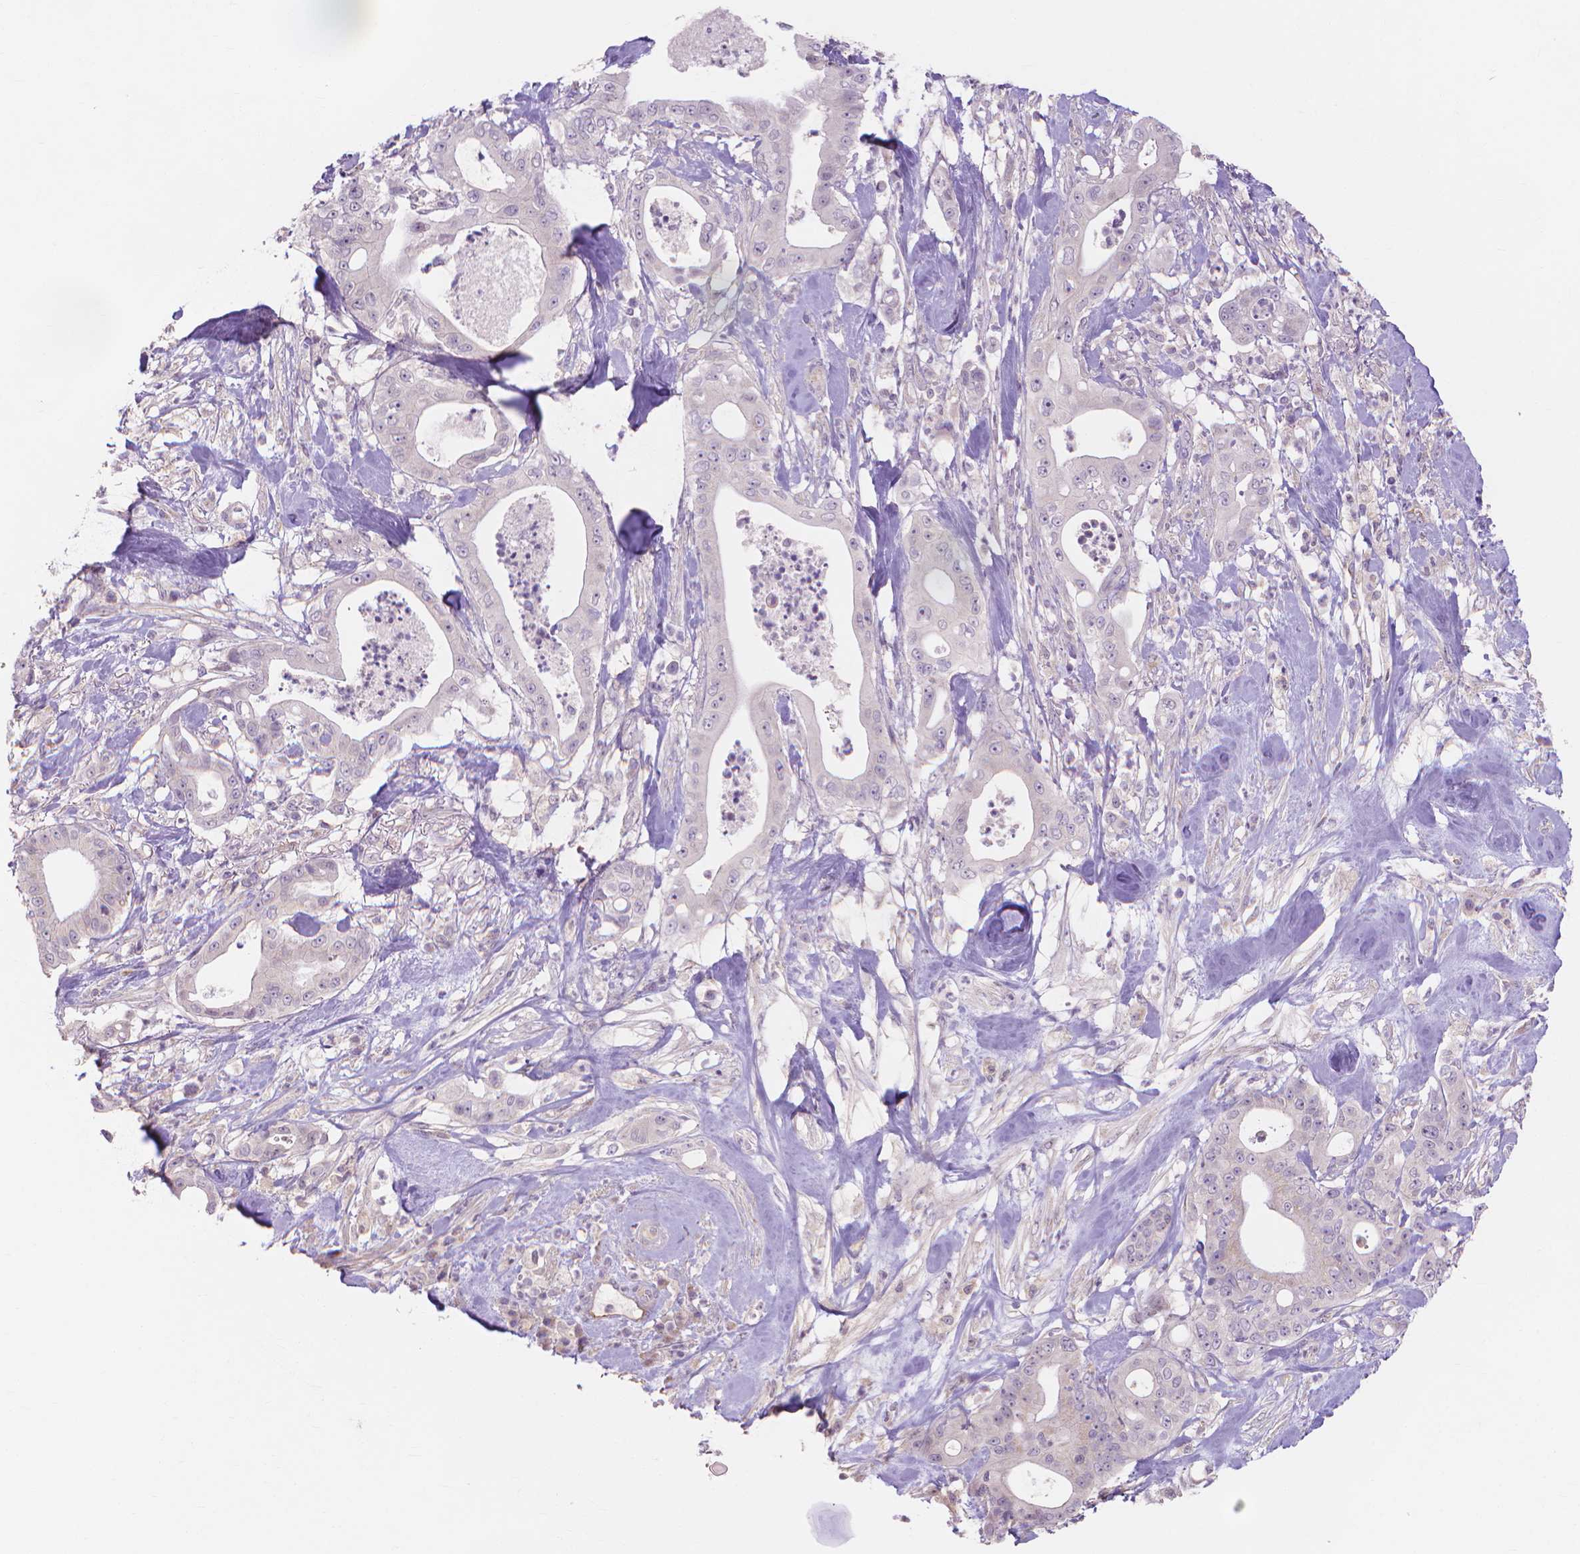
{"staining": {"intensity": "negative", "quantity": "none", "location": "none"}, "tissue": "pancreatic cancer", "cell_type": "Tumor cells", "image_type": "cancer", "snomed": [{"axis": "morphology", "description": "Adenocarcinoma, NOS"}, {"axis": "topography", "description": "Pancreas"}], "caption": "Immunohistochemical staining of human adenocarcinoma (pancreatic) exhibits no significant positivity in tumor cells. (DAB (3,3'-diaminobenzidine) IHC, high magnification).", "gene": "PRDM13", "patient": {"sex": "male", "age": 71}}